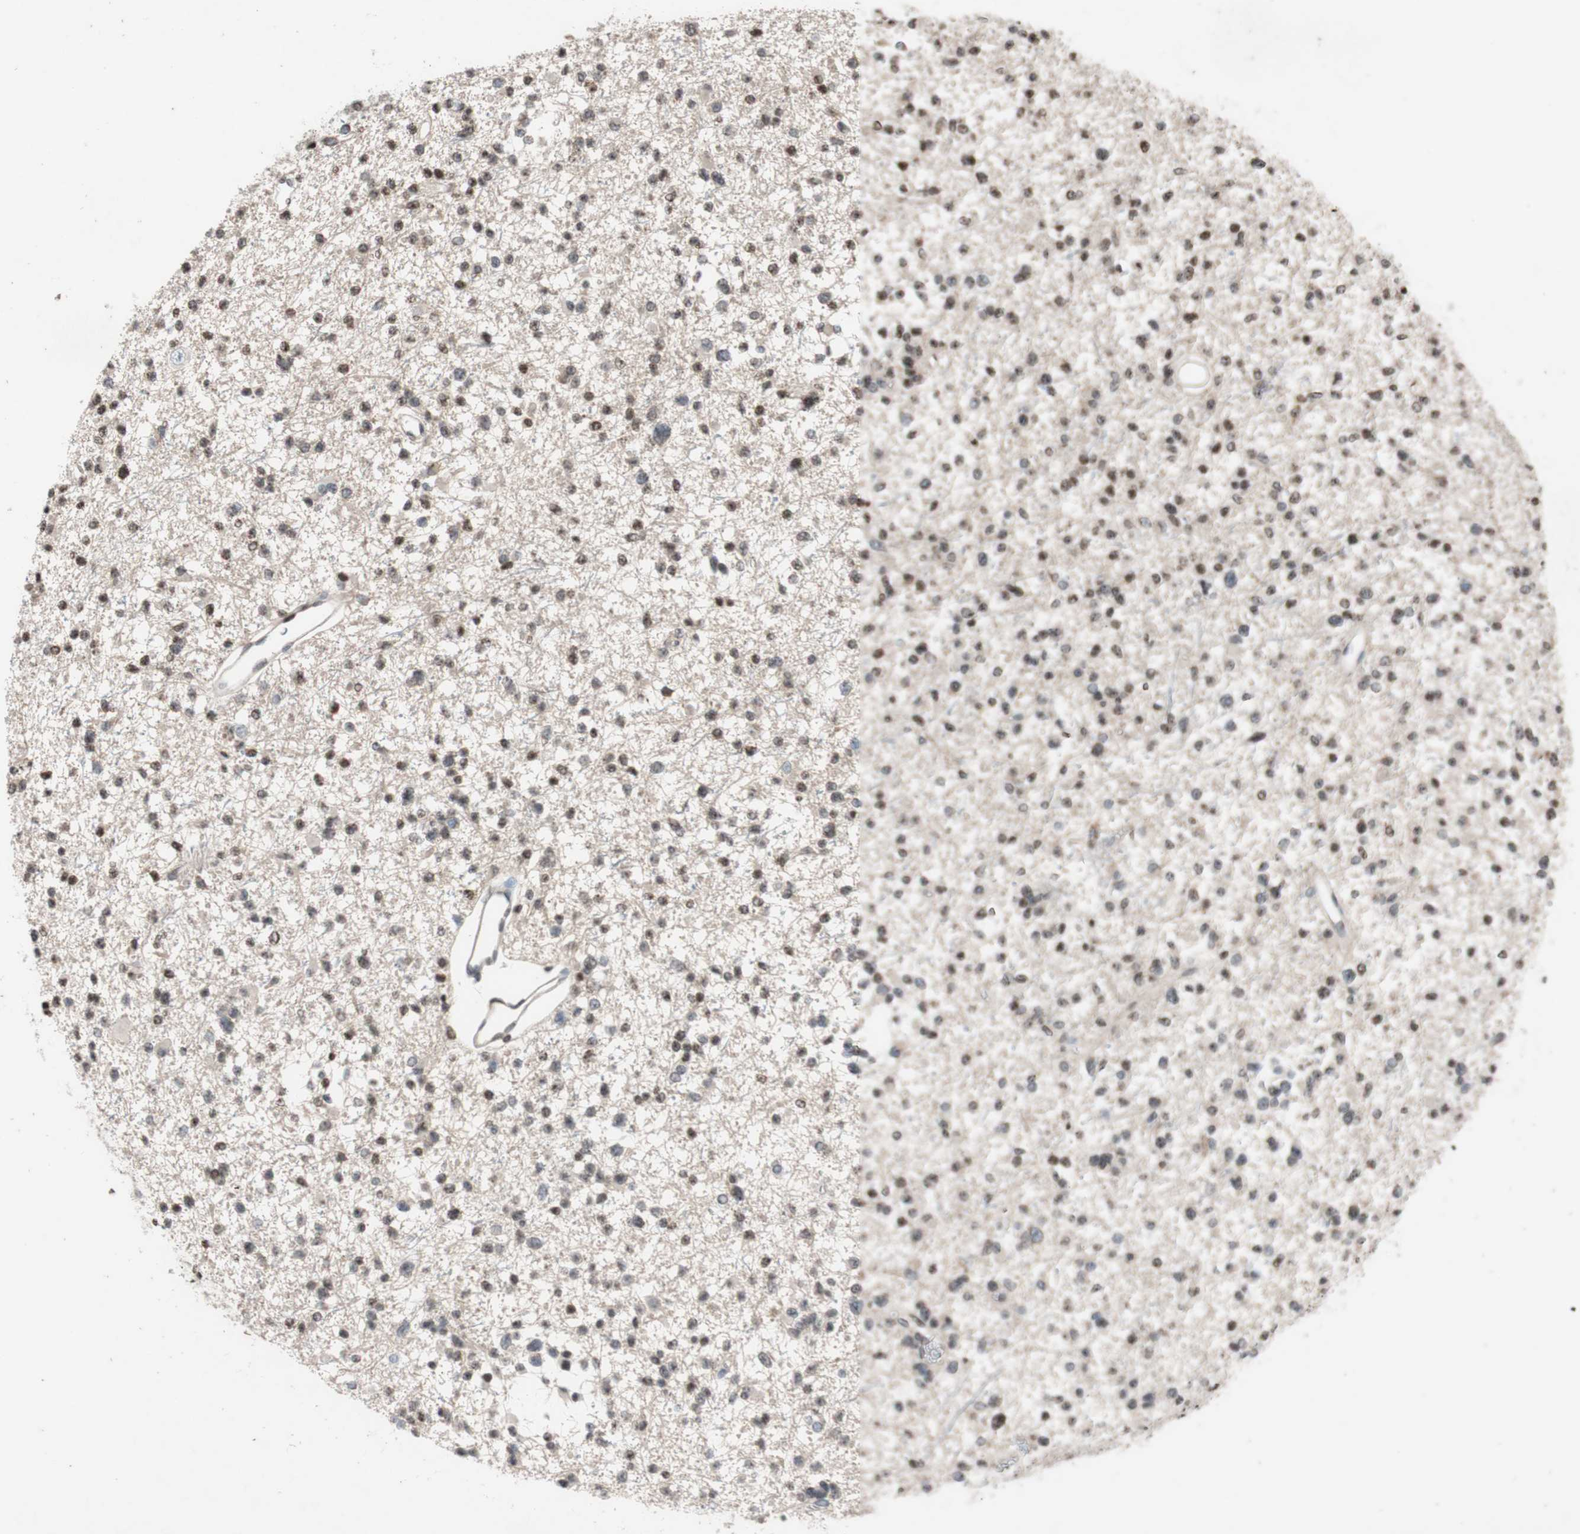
{"staining": {"intensity": "moderate", "quantity": "25%-75%", "location": "nuclear"}, "tissue": "glioma", "cell_type": "Tumor cells", "image_type": "cancer", "snomed": [{"axis": "morphology", "description": "Glioma, malignant, Low grade"}, {"axis": "topography", "description": "Brain"}], "caption": "An image showing moderate nuclear expression in approximately 25%-75% of tumor cells in malignant glioma (low-grade), as visualized by brown immunohistochemical staining.", "gene": "MCM6", "patient": {"sex": "female", "age": 22}}